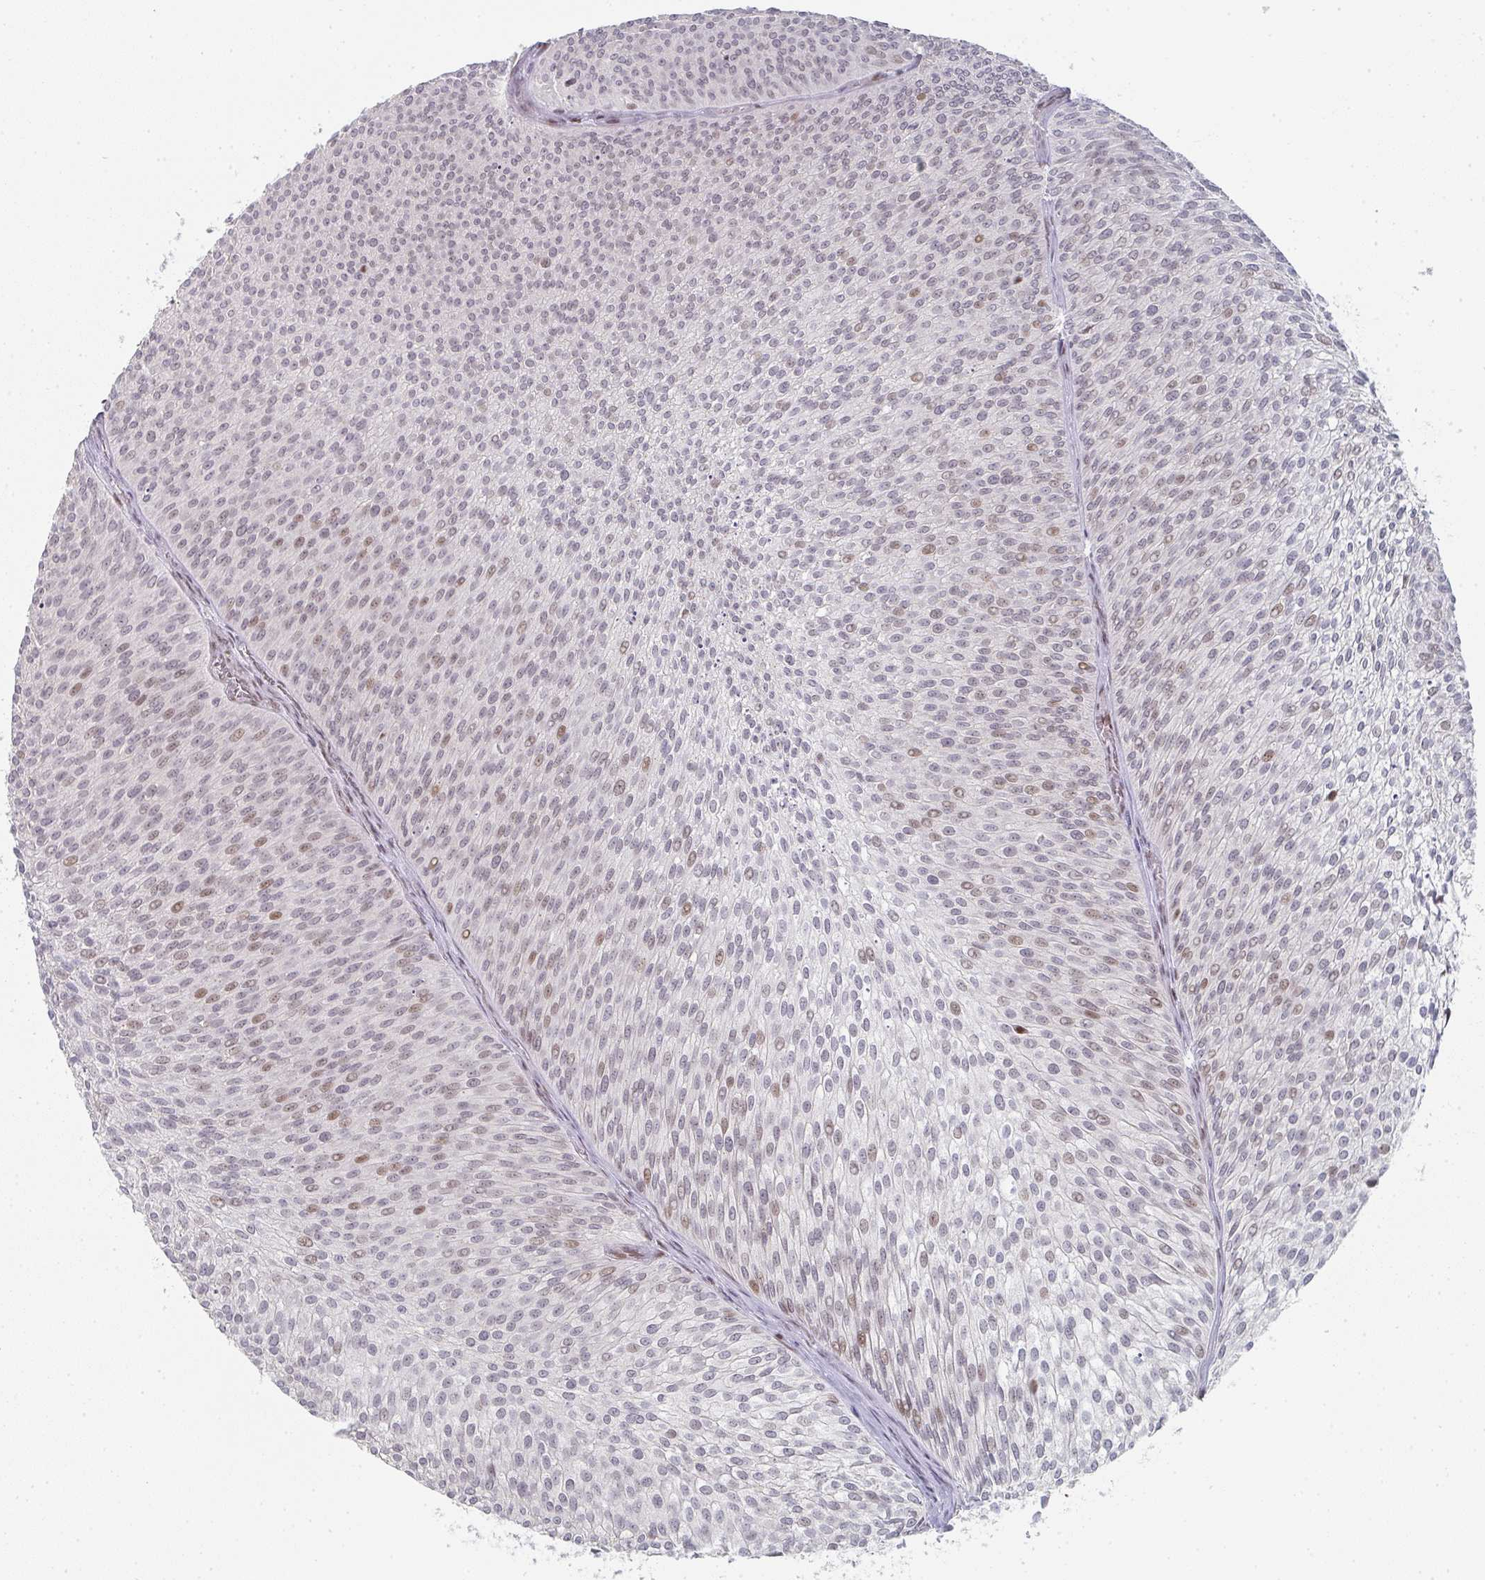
{"staining": {"intensity": "moderate", "quantity": "<25%", "location": "nuclear"}, "tissue": "urothelial cancer", "cell_type": "Tumor cells", "image_type": "cancer", "snomed": [{"axis": "morphology", "description": "Urothelial carcinoma, Low grade"}, {"axis": "topography", "description": "Urinary bladder"}], "caption": "A brown stain highlights moderate nuclear expression of a protein in human urothelial carcinoma (low-grade) tumor cells. The protein is stained brown, and the nuclei are stained in blue (DAB (3,3'-diaminobenzidine) IHC with brightfield microscopy, high magnification).", "gene": "LIN54", "patient": {"sex": "male", "age": 91}}